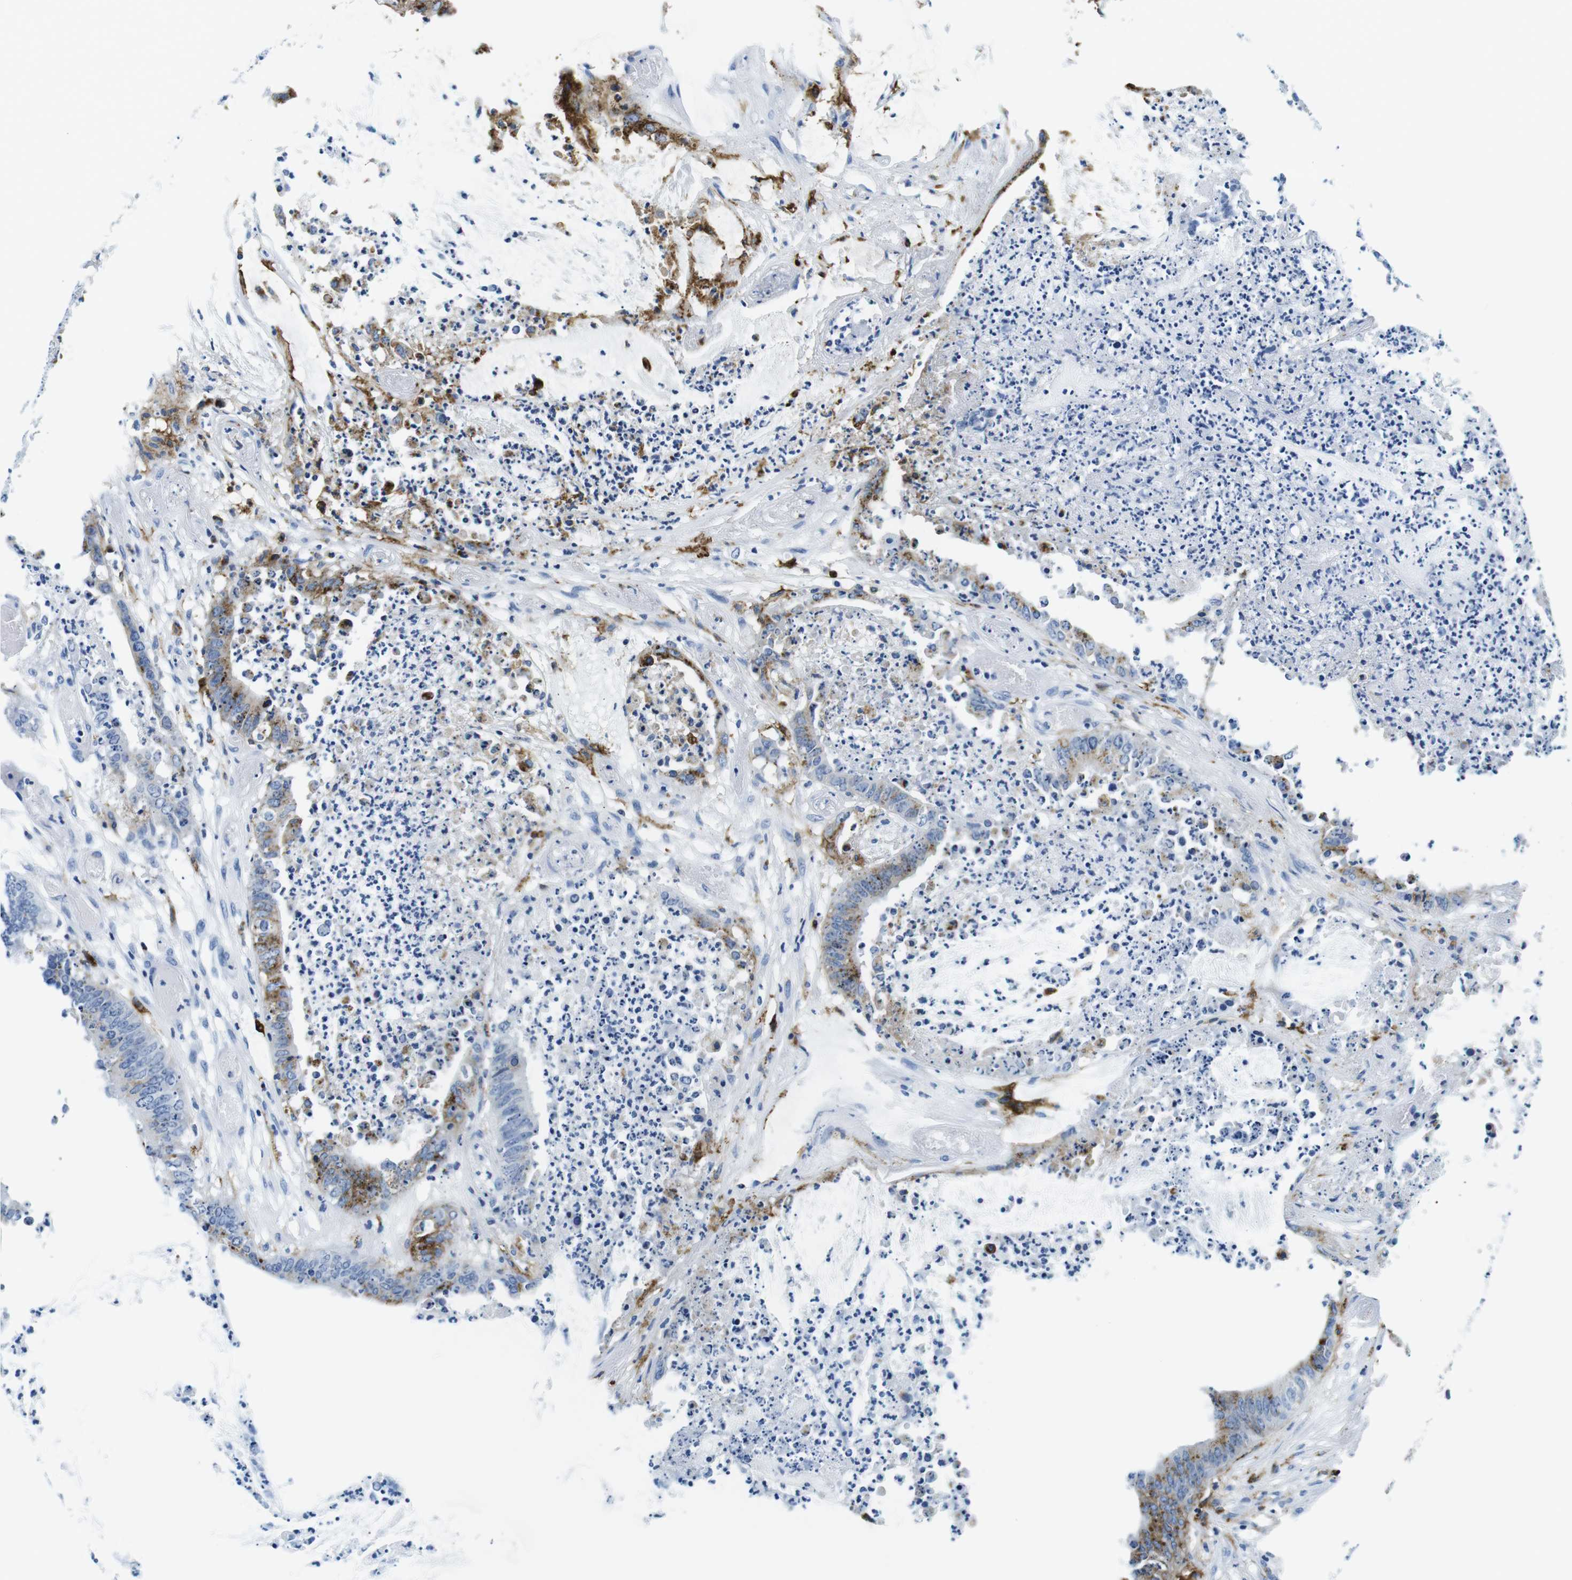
{"staining": {"intensity": "strong", "quantity": "25%-75%", "location": "cytoplasmic/membranous"}, "tissue": "colorectal cancer", "cell_type": "Tumor cells", "image_type": "cancer", "snomed": [{"axis": "morphology", "description": "Adenocarcinoma, NOS"}, {"axis": "topography", "description": "Rectum"}], "caption": "Immunohistochemical staining of colorectal adenocarcinoma demonstrates high levels of strong cytoplasmic/membranous expression in approximately 25%-75% of tumor cells.", "gene": "HLA-DRB1", "patient": {"sex": "female", "age": 66}}